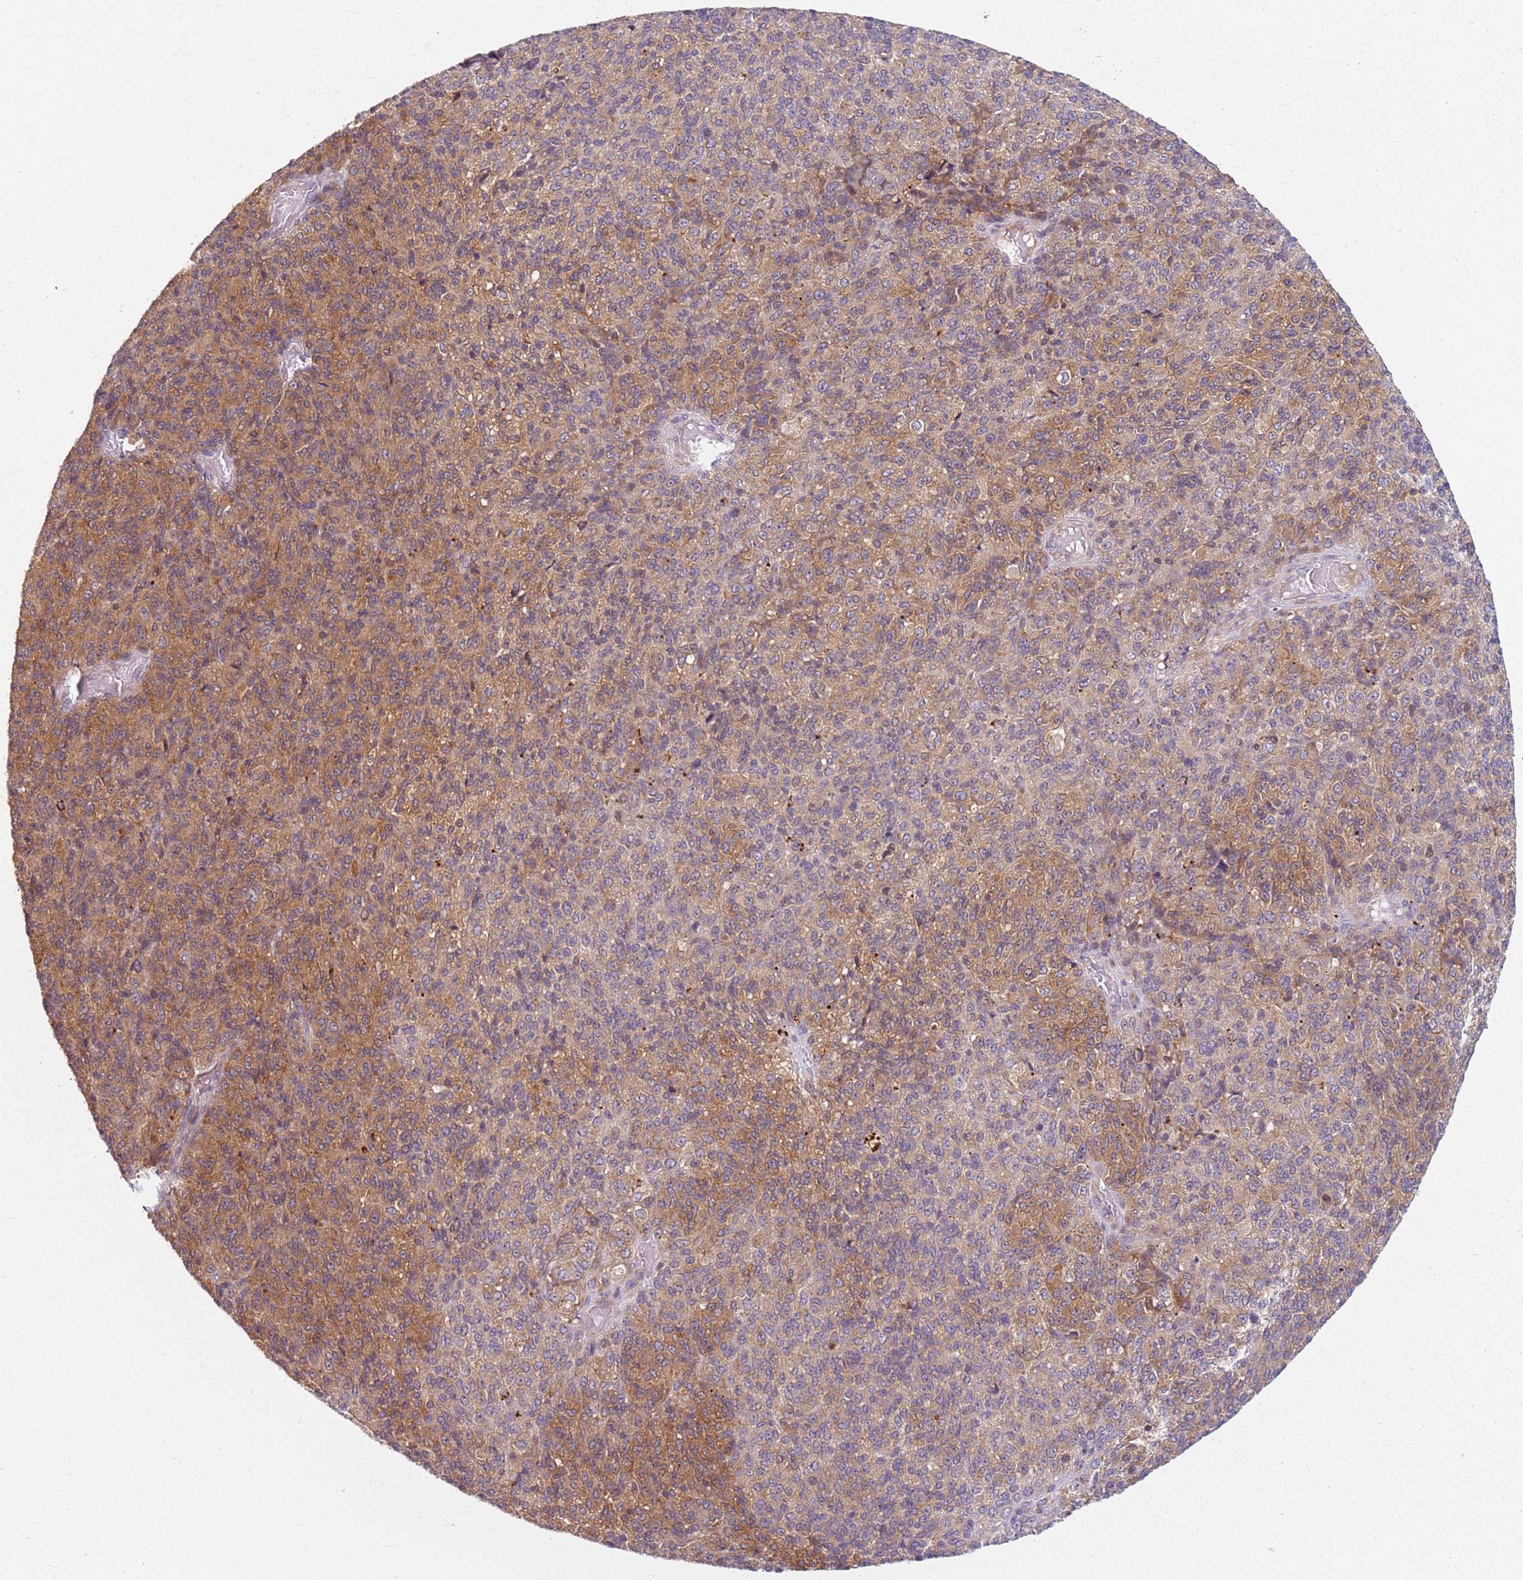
{"staining": {"intensity": "moderate", "quantity": "25%-75%", "location": "cytoplasmic/membranous"}, "tissue": "melanoma", "cell_type": "Tumor cells", "image_type": "cancer", "snomed": [{"axis": "morphology", "description": "Malignant melanoma, Metastatic site"}, {"axis": "topography", "description": "Brain"}], "caption": "Malignant melanoma (metastatic site) tissue shows moderate cytoplasmic/membranous staining in approximately 25%-75% of tumor cells, visualized by immunohistochemistry. Using DAB (brown) and hematoxylin (blue) stains, captured at high magnification using brightfield microscopy.", "gene": "RPS28", "patient": {"sex": "female", "age": 56}}